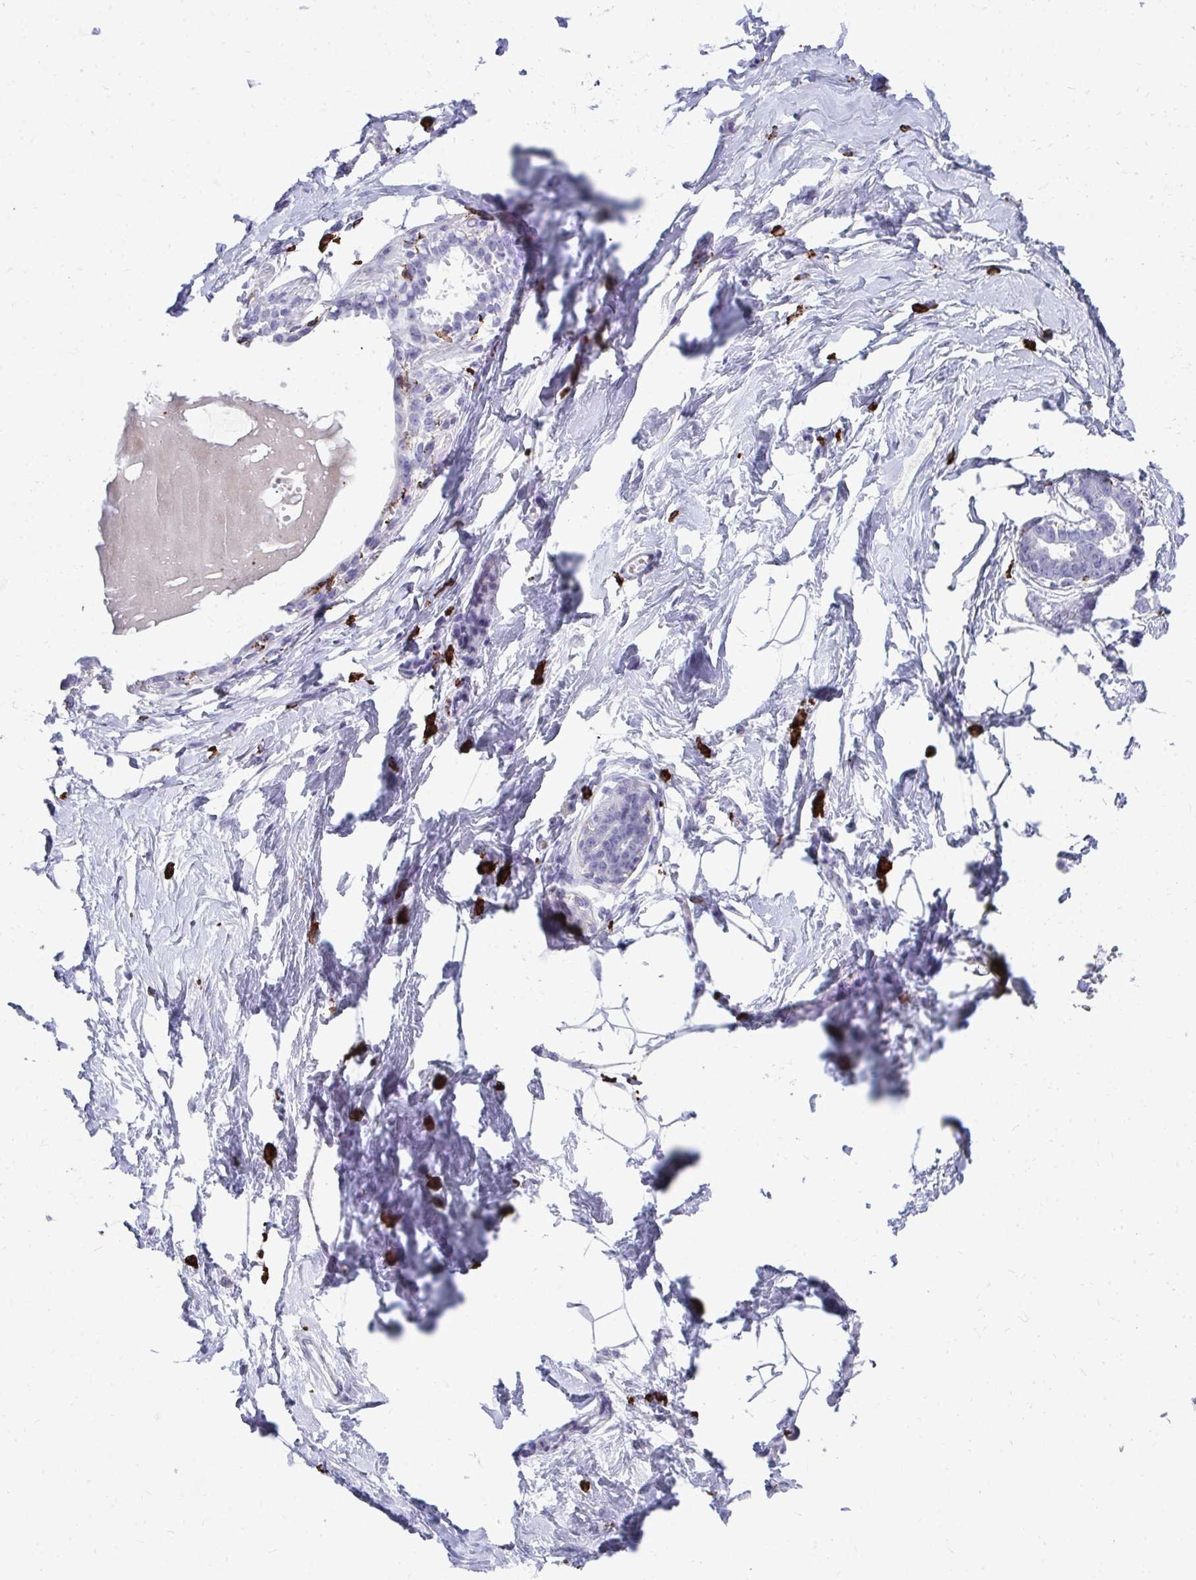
{"staining": {"intensity": "negative", "quantity": "none", "location": "none"}, "tissue": "breast", "cell_type": "Adipocytes", "image_type": "normal", "snomed": [{"axis": "morphology", "description": "Normal tissue, NOS"}, {"axis": "topography", "description": "Breast"}], "caption": "DAB immunohistochemical staining of normal human breast reveals no significant expression in adipocytes.", "gene": "CD163", "patient": {"sex": "female", "age": 45}}